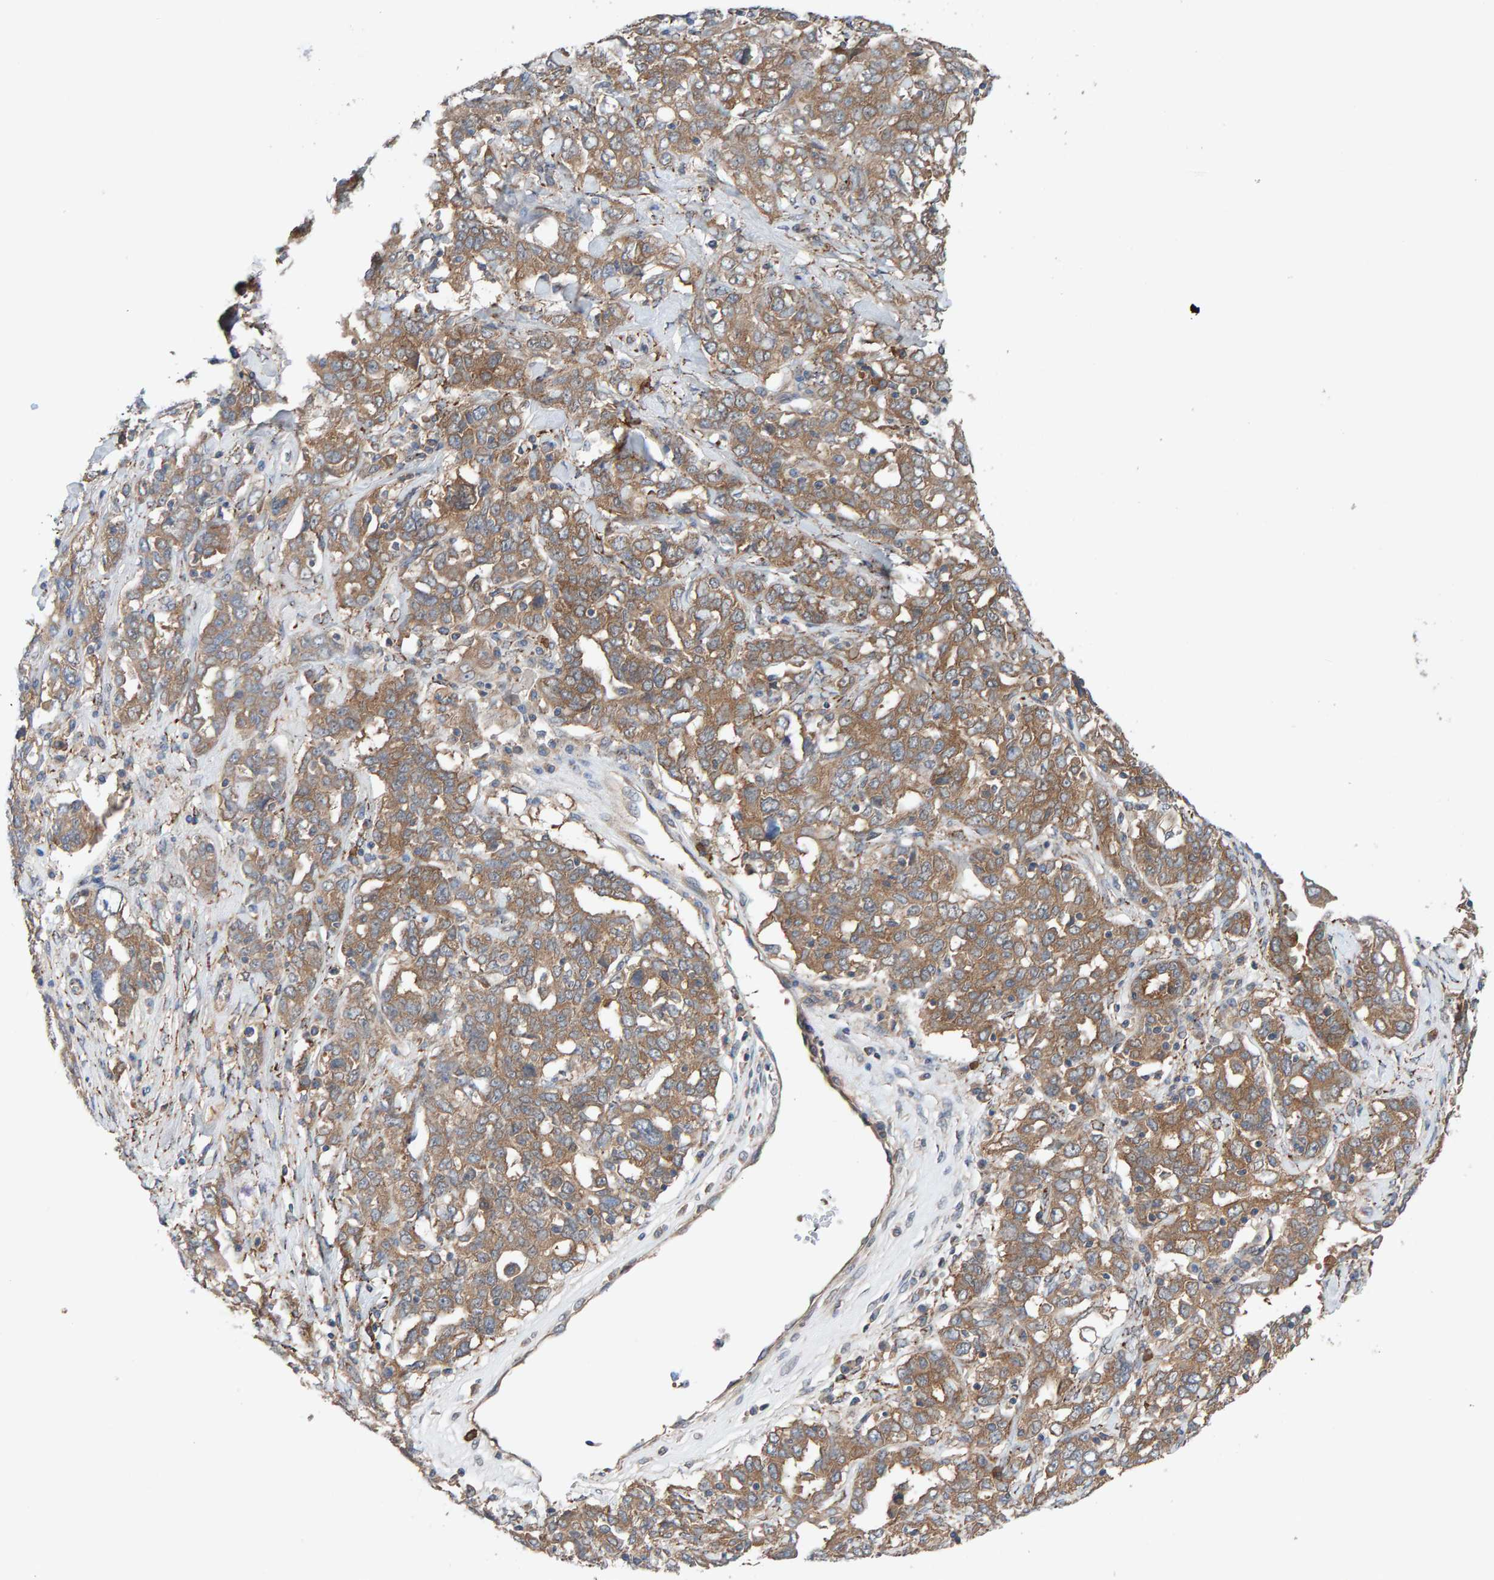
{"staining": {"intensity": "moderate", "quantity": ">75%", "location": "cytoplasmic/membranous"}, "tissue": "ovarian cancer", "cell_type": "Tumor cells", "image_type": "cancer", "snomed": [{"axis": "morphology", "description": "Carcinoma, endometroid"}, {"axis": "topography", "description": "Ovary"}], "caption": "There is medium levels of moderate cytoplasmic/membranous positivity in tumor cells of endometroid carcinoma (ovarian), as demonstrated by immunohistochemical staining (brown color).", "gene": "LRSAM1", "patient": {"sex": "female", "age": 62}}